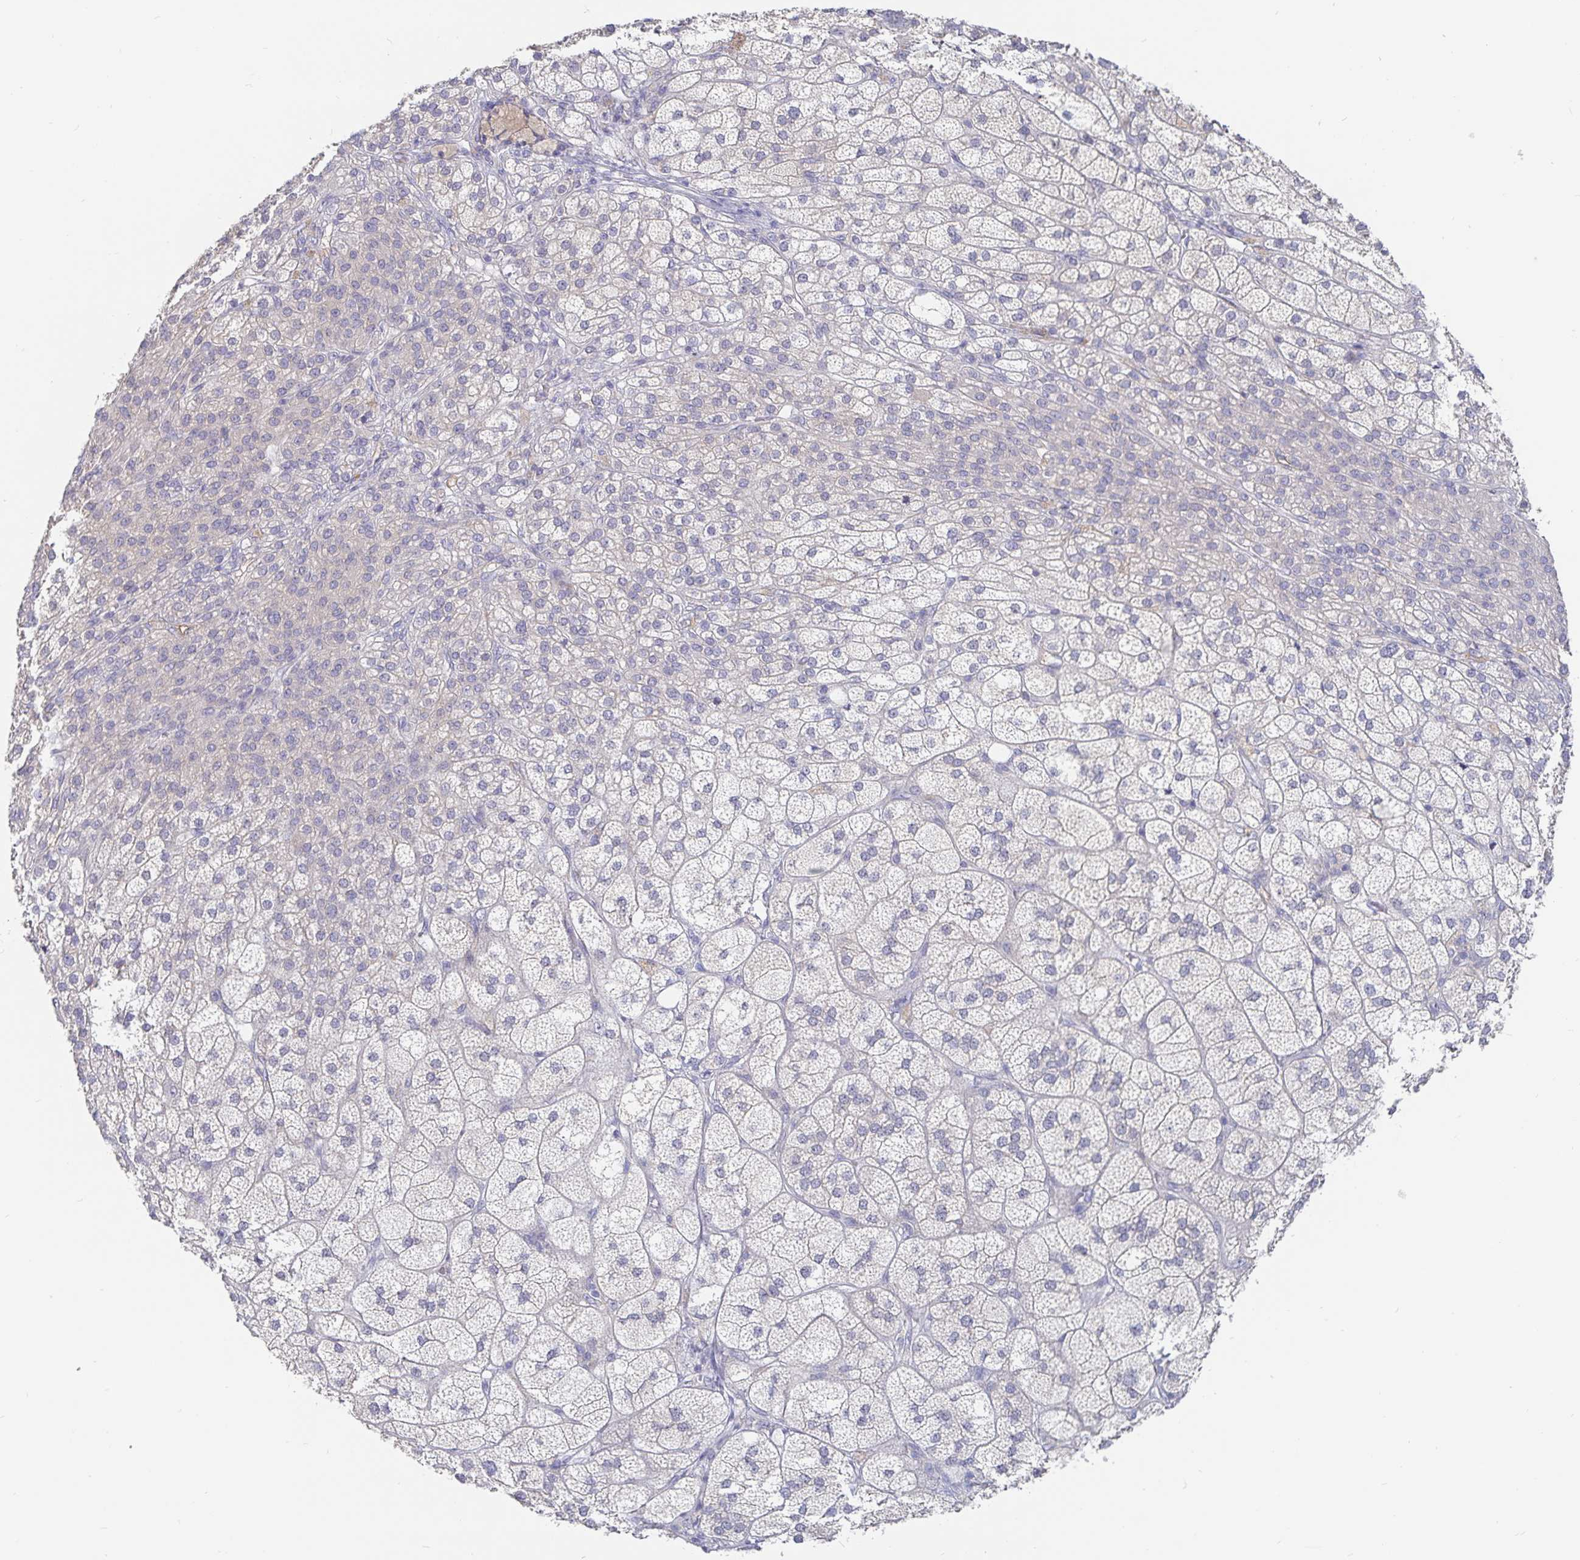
{"staining": {"intensity": "weak", "quantity": "<25%", "location": "cytoplasmic/membranous"}, "tissue": "adrenal gland", "cell_type": "Glandular cells", "image_type": "normal", "snomed": [{"axis": "morphology", "description": "Normal tissue, NOS"}, {"axis": "topography", "description": "Adrenal gland"}], "caption": "Immunohistochemistry micrograph of normal human adrenal gland stained for a protein (brown), which demonstrates no positivity in glandular cells.", "gene": "SPPL3", "patient": {"sex": "female", "age": 60}}